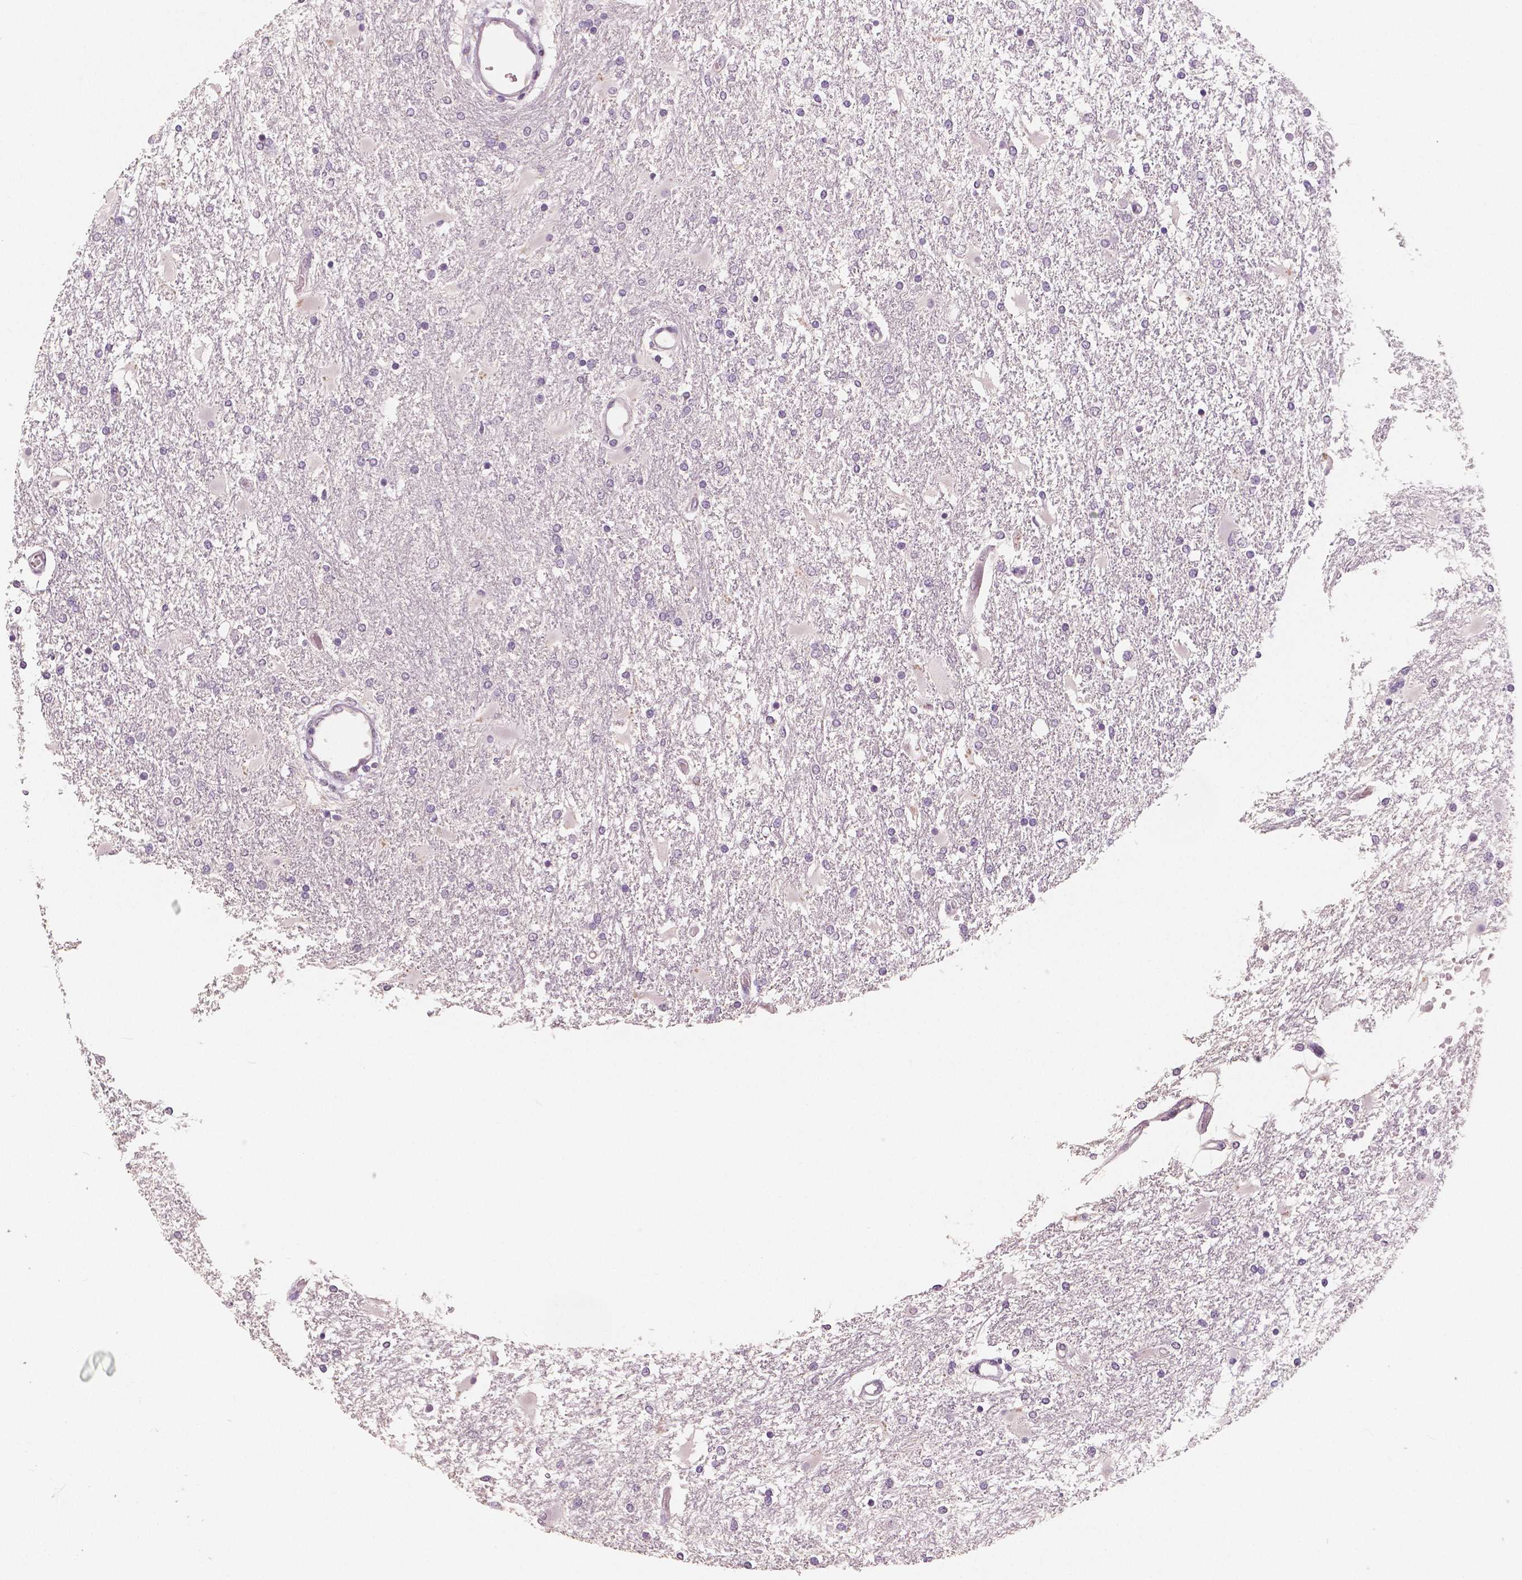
{"staining": {"intensity": "negative", "quantity": "none", "location": "none"}, "tissue": "glioma", "cell_type": "Tumor cells", "image_type": "cancer", "snomed": [{"axis": "morphology", "description": "Glioma, malignant, High grade"}, {"axis": "topography", "description": "Cerebral cortex"}], "caption": "This is an immunohistochemistry image of human malignant glioma (high-grade). There is no staining in tumor cells.", "gene": "KIT", "patient": {"sex": "male", "age": 79}}